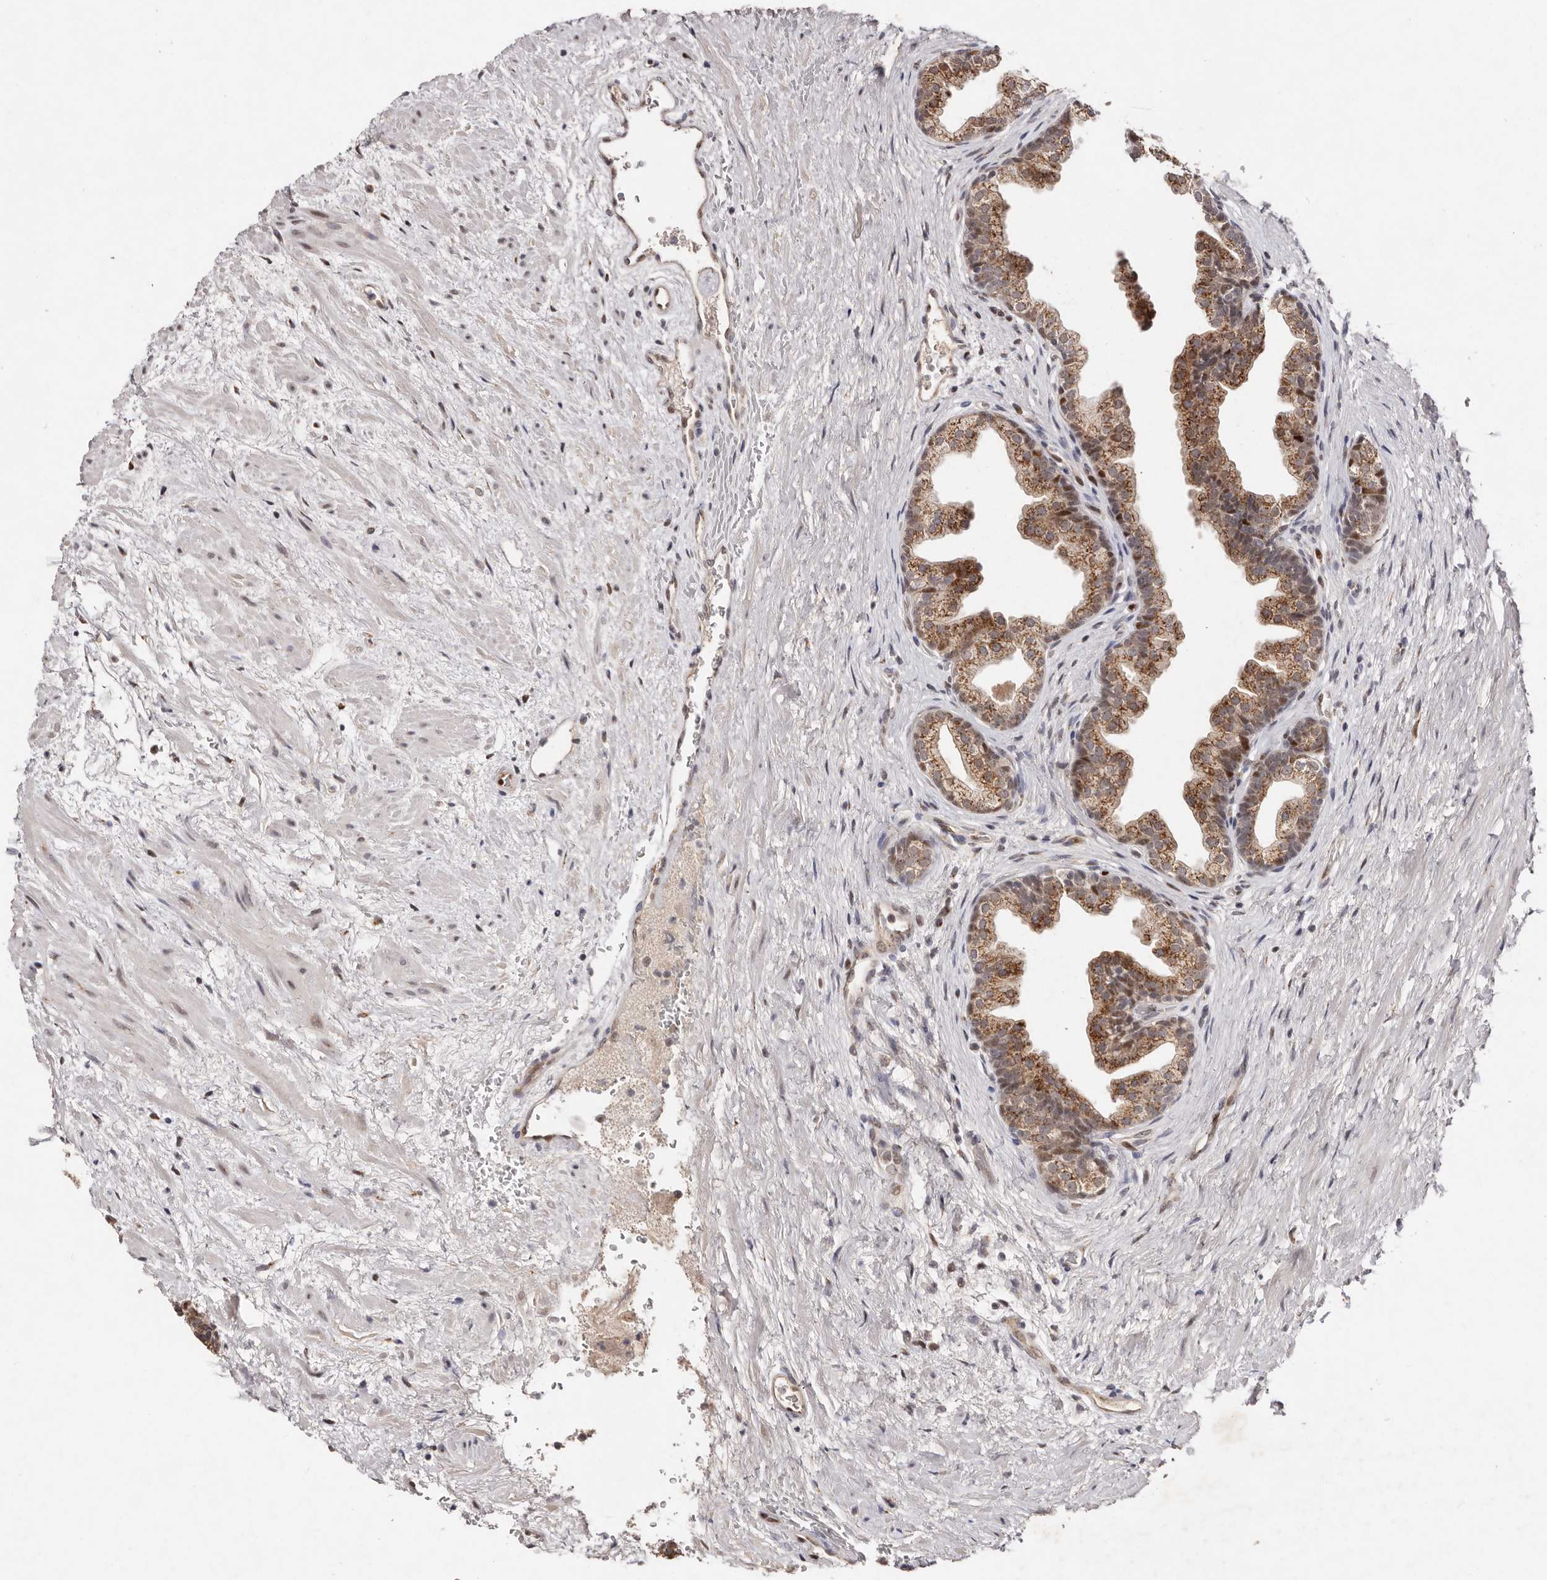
{"staining": {"intensity": "moderate", "quantity": ">75%", "location": "cytoplasmic/membranous"}, "tissue": "prostate", "cell_type": "Glandular cells", "image_type": "normal", "snomed": [{"axis": "morphology", "description": "Normal tissue, NOS"}, {"axis": "topography", "description": "Prostate"}], "caption": "Prostate stained with a brown dye exhibits moderate cytoplasmic/membranous positive staining in approximately >75% of glandular cells.", "gene": "KLF7", "patient": {"sex": "male", "age": 48}}